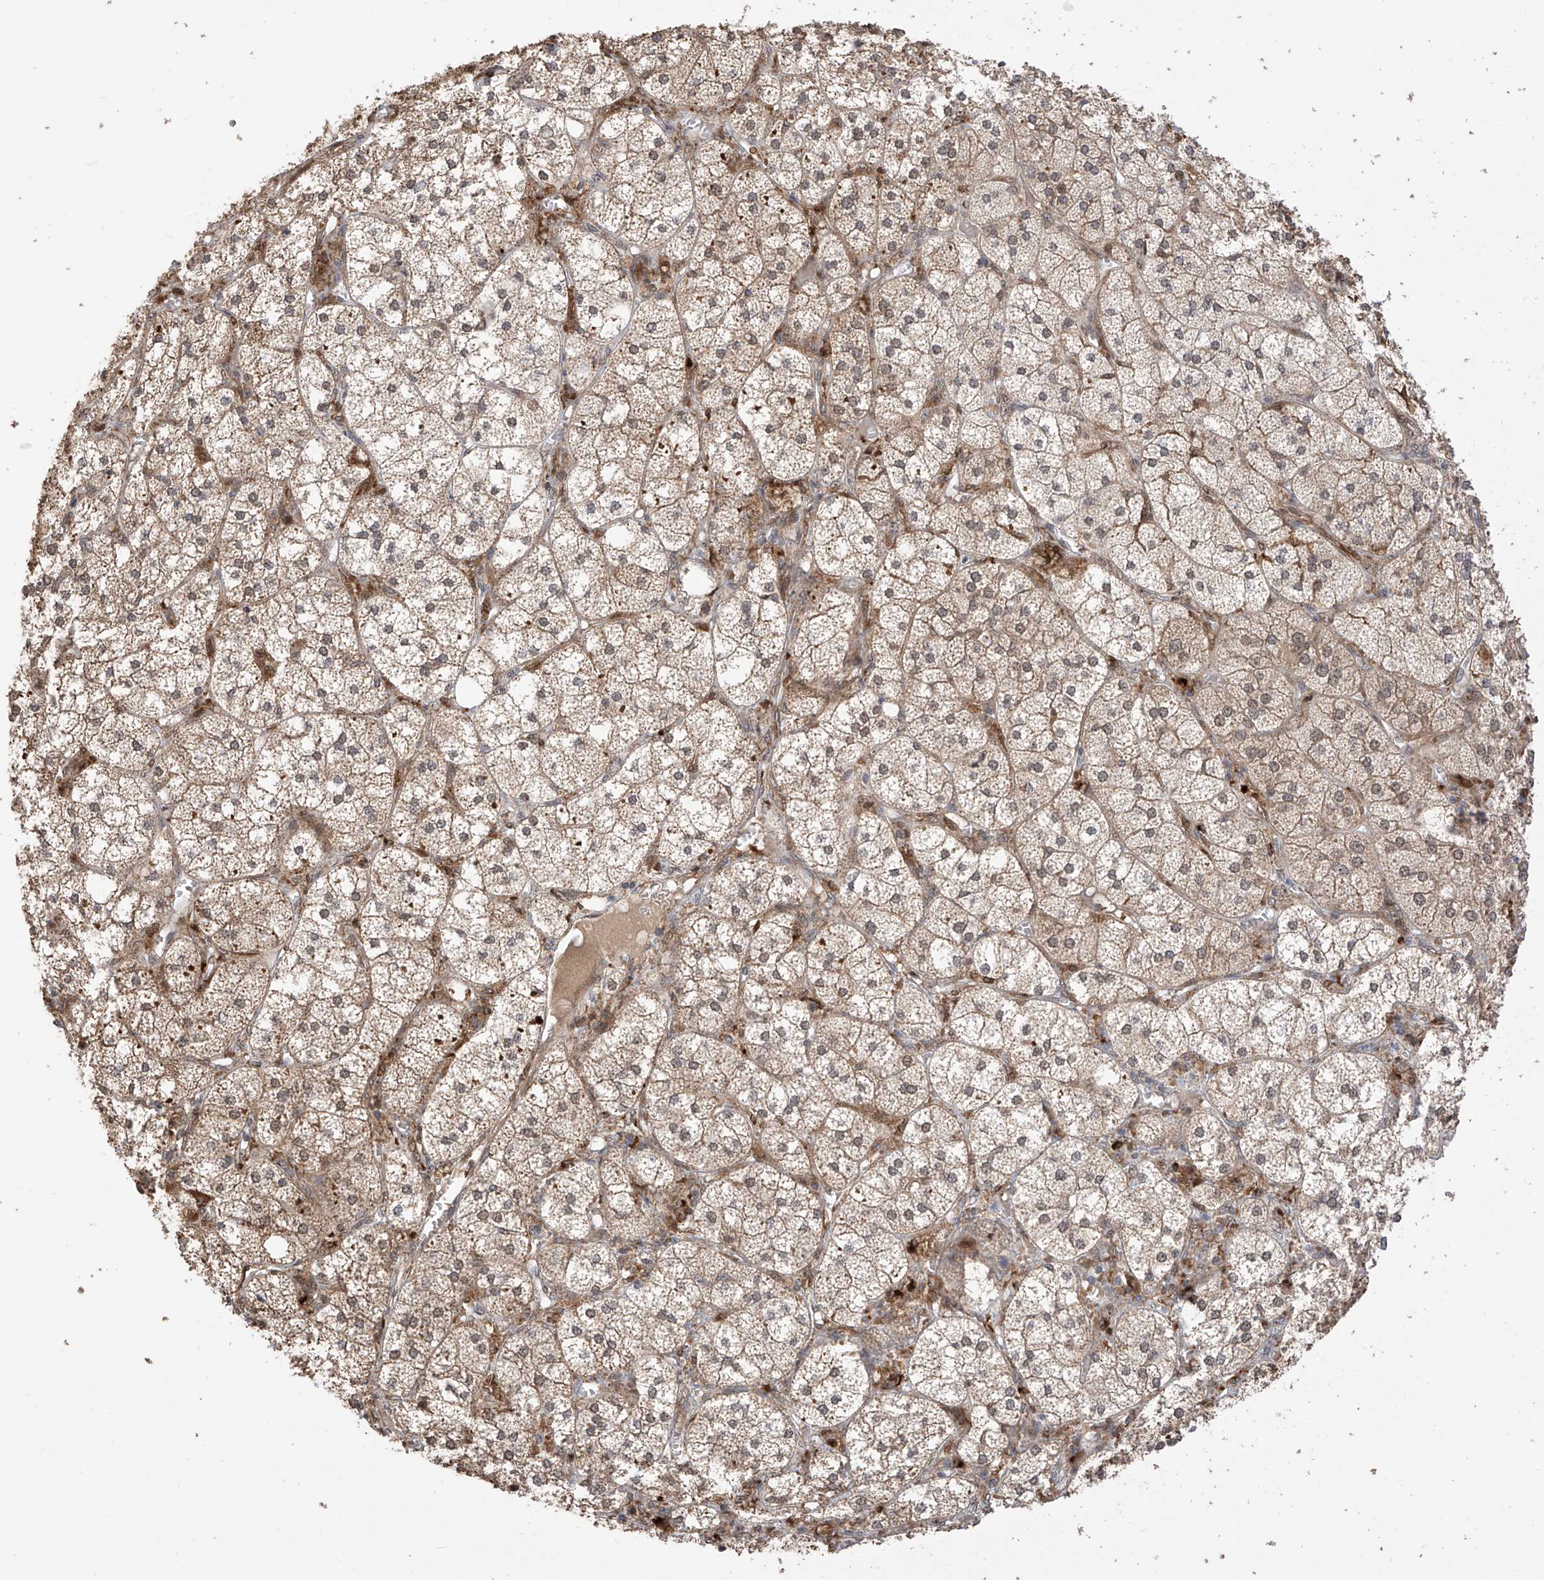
{"staining": {"intensity": "strong", "quantity": "25%-75%", "location": "cytoplasmic/membranous"}, "tissue": "adrenal gland", "cell_type": "Glandular cells", "image_type": "normal", "snomed": [{"axis": "morphology", "description": "Normal tissue, NOS"}, {"axis": "topography", "description": "Adrenal gland"}], "caption": "DAB (3,3'-diaminobenzidine) immunohistochemical staining of unremarkable adrenal gland demonstrates strong cytoplasmic/membranous protein expression in about 25%-75% of glandular cells.", "gene": "LATS1", "patient": {"sex": "female", "age": 61}}